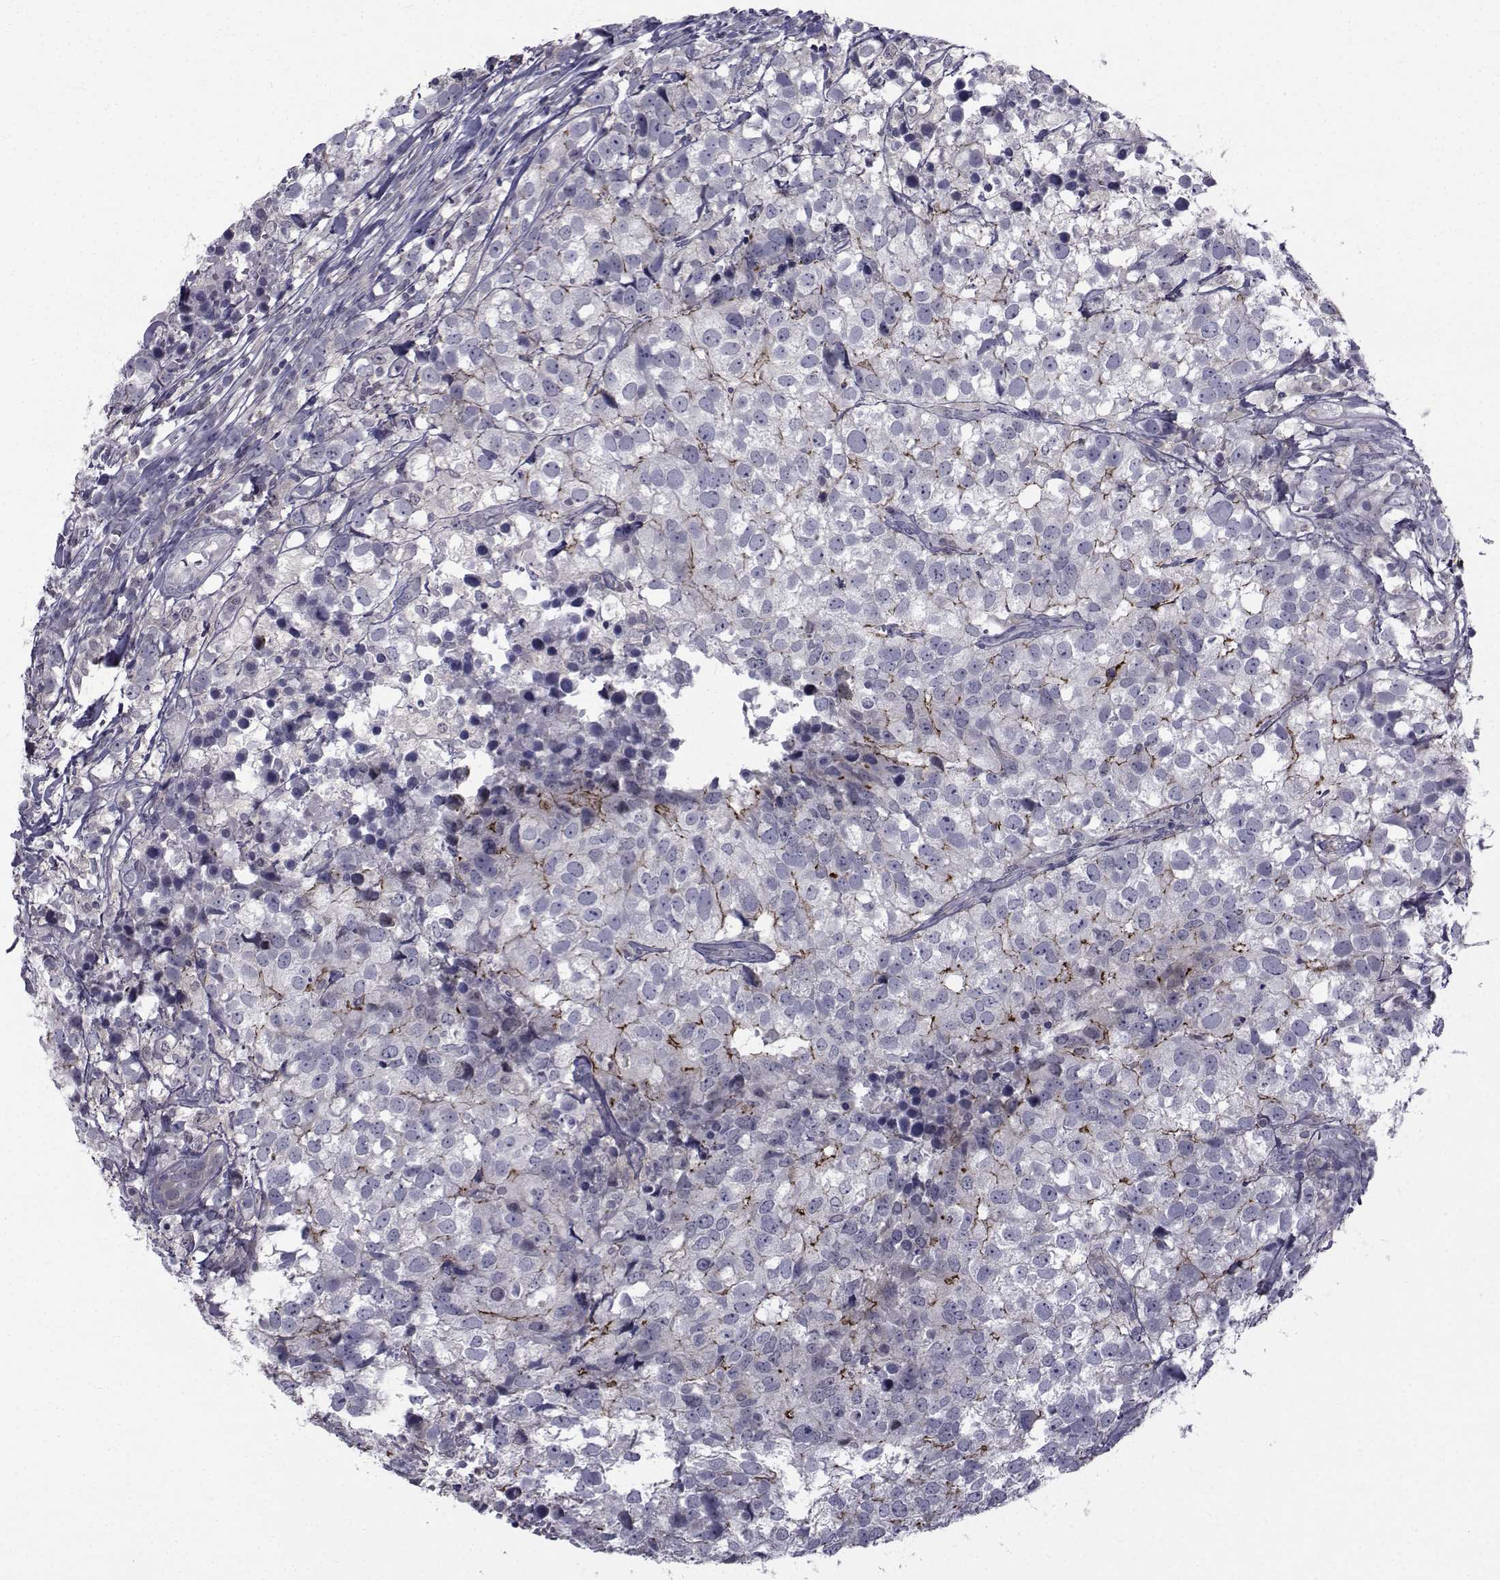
{"staining": {"intensity": "strong", "quantity": "<25%", "location": "cytoplasmic/membranous"}, "tissue": "breast cancer", "cell_type": "Tumor cells", "image_type": "cancer", "snomed": [{"axis": "morphology", "description": "Duct carcinoma"}, {"axis": "topography", "description": "Breast"}], "caption": "This is an image of IHC staining of breast infiltrating ductal carcinoma, which shows strong staining in the cytoplasmic/membranous of tumor cells.", "gene": "SLC30A10", "patient": {"sex": "female", "age": 30}}